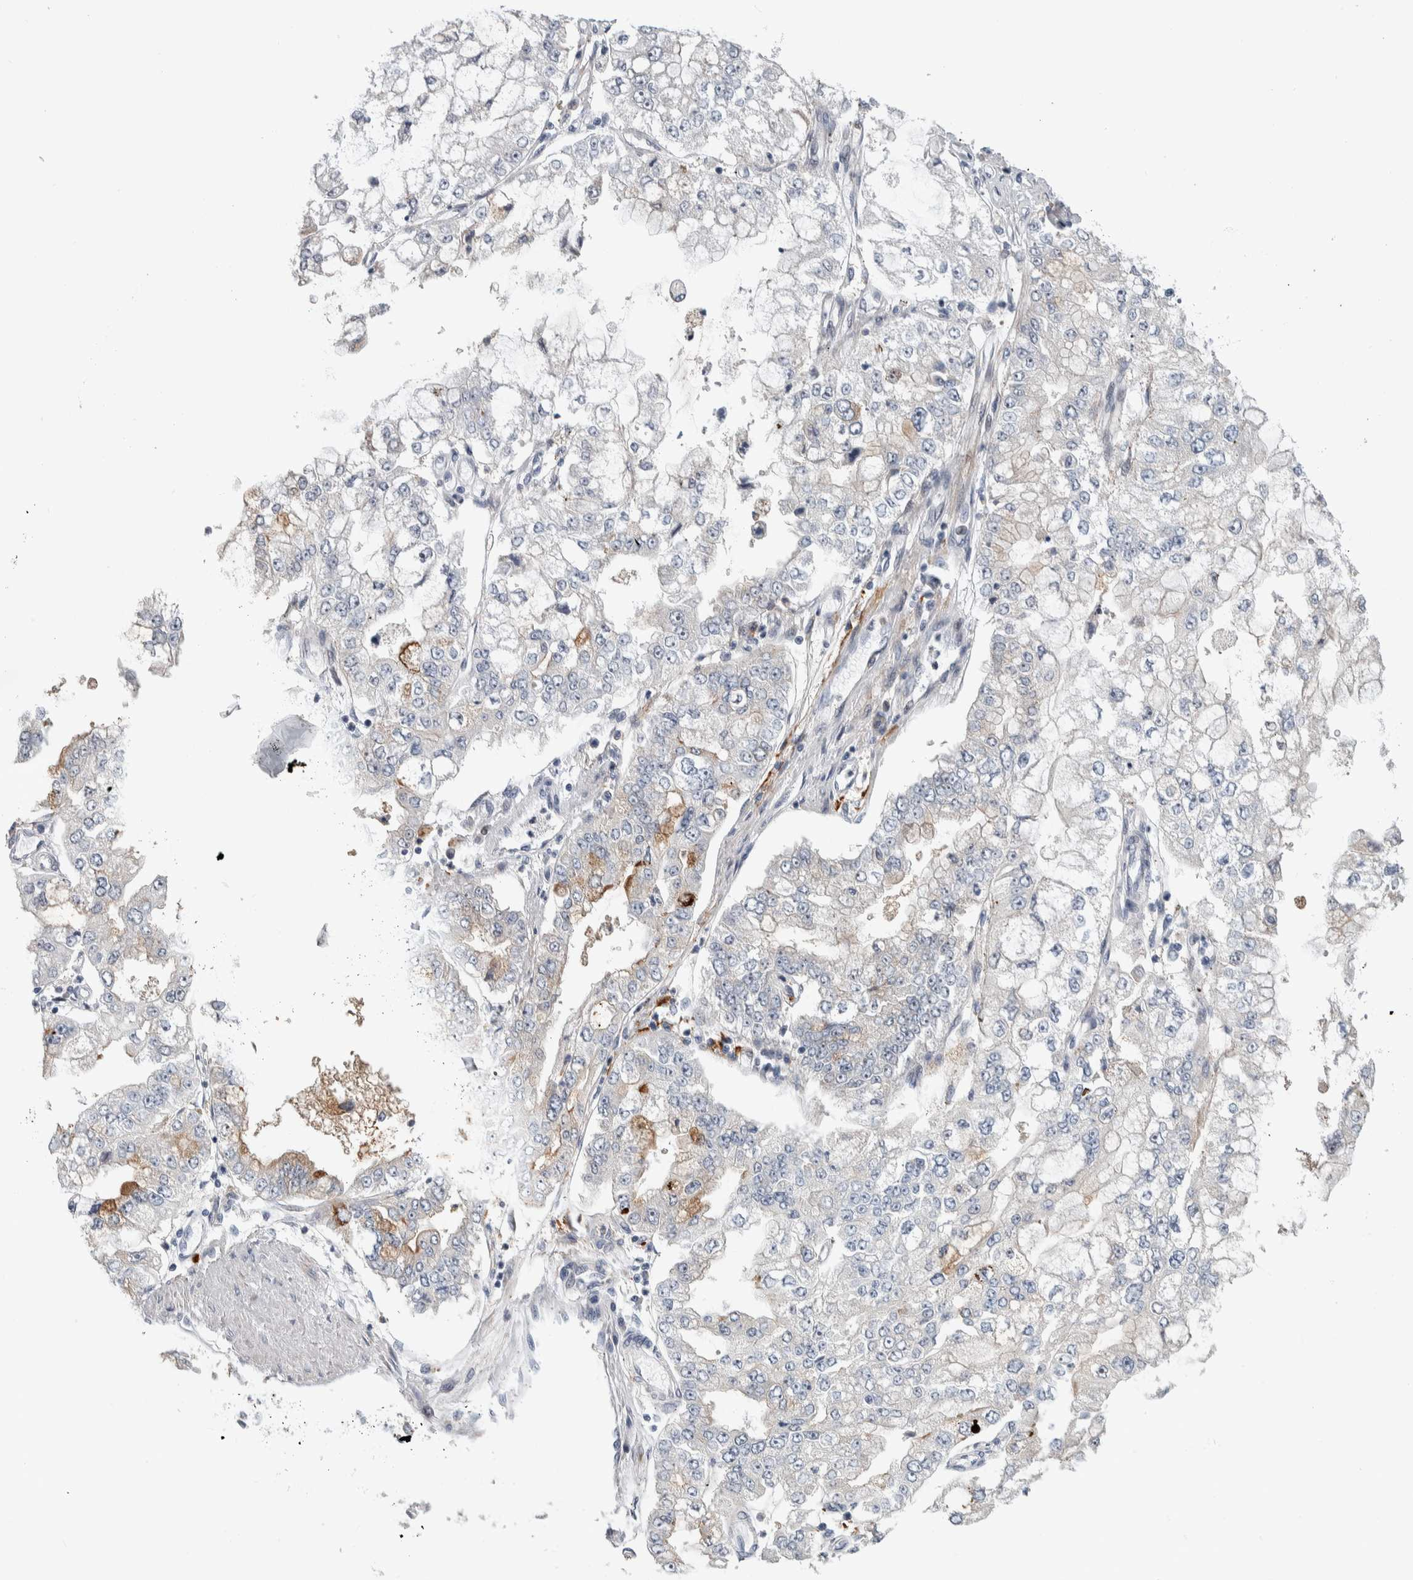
{"staining": {"intensity": "moderate", "quantity": "<25%", "location": "cytoplasmic/membranous"}, "tissue": "stomach cancer", "cell_type": "Tumor cells", "image_type": "cancer", "snomed": [{"axis": "morphology", "description": "Adenocarcinoma, NOS"}, {"axis": "topography", "description": "Stomach"}], "caption": "IHC staining of stomach cancer (adenocarcinoma), which shows low levels of moderate cytoplasmic/membranous staining in approximately <25% of tumor cells indicating moderate cytoplasmic/membranous protein staining. The staining was performed using DAB (3,3'-diaminobenzidine) (brown) for protein detection and nuclei were counterstained in hematoxylin (blue).", "gene": "PRRG4", "patient": {"sex": "male", "age": 76}}